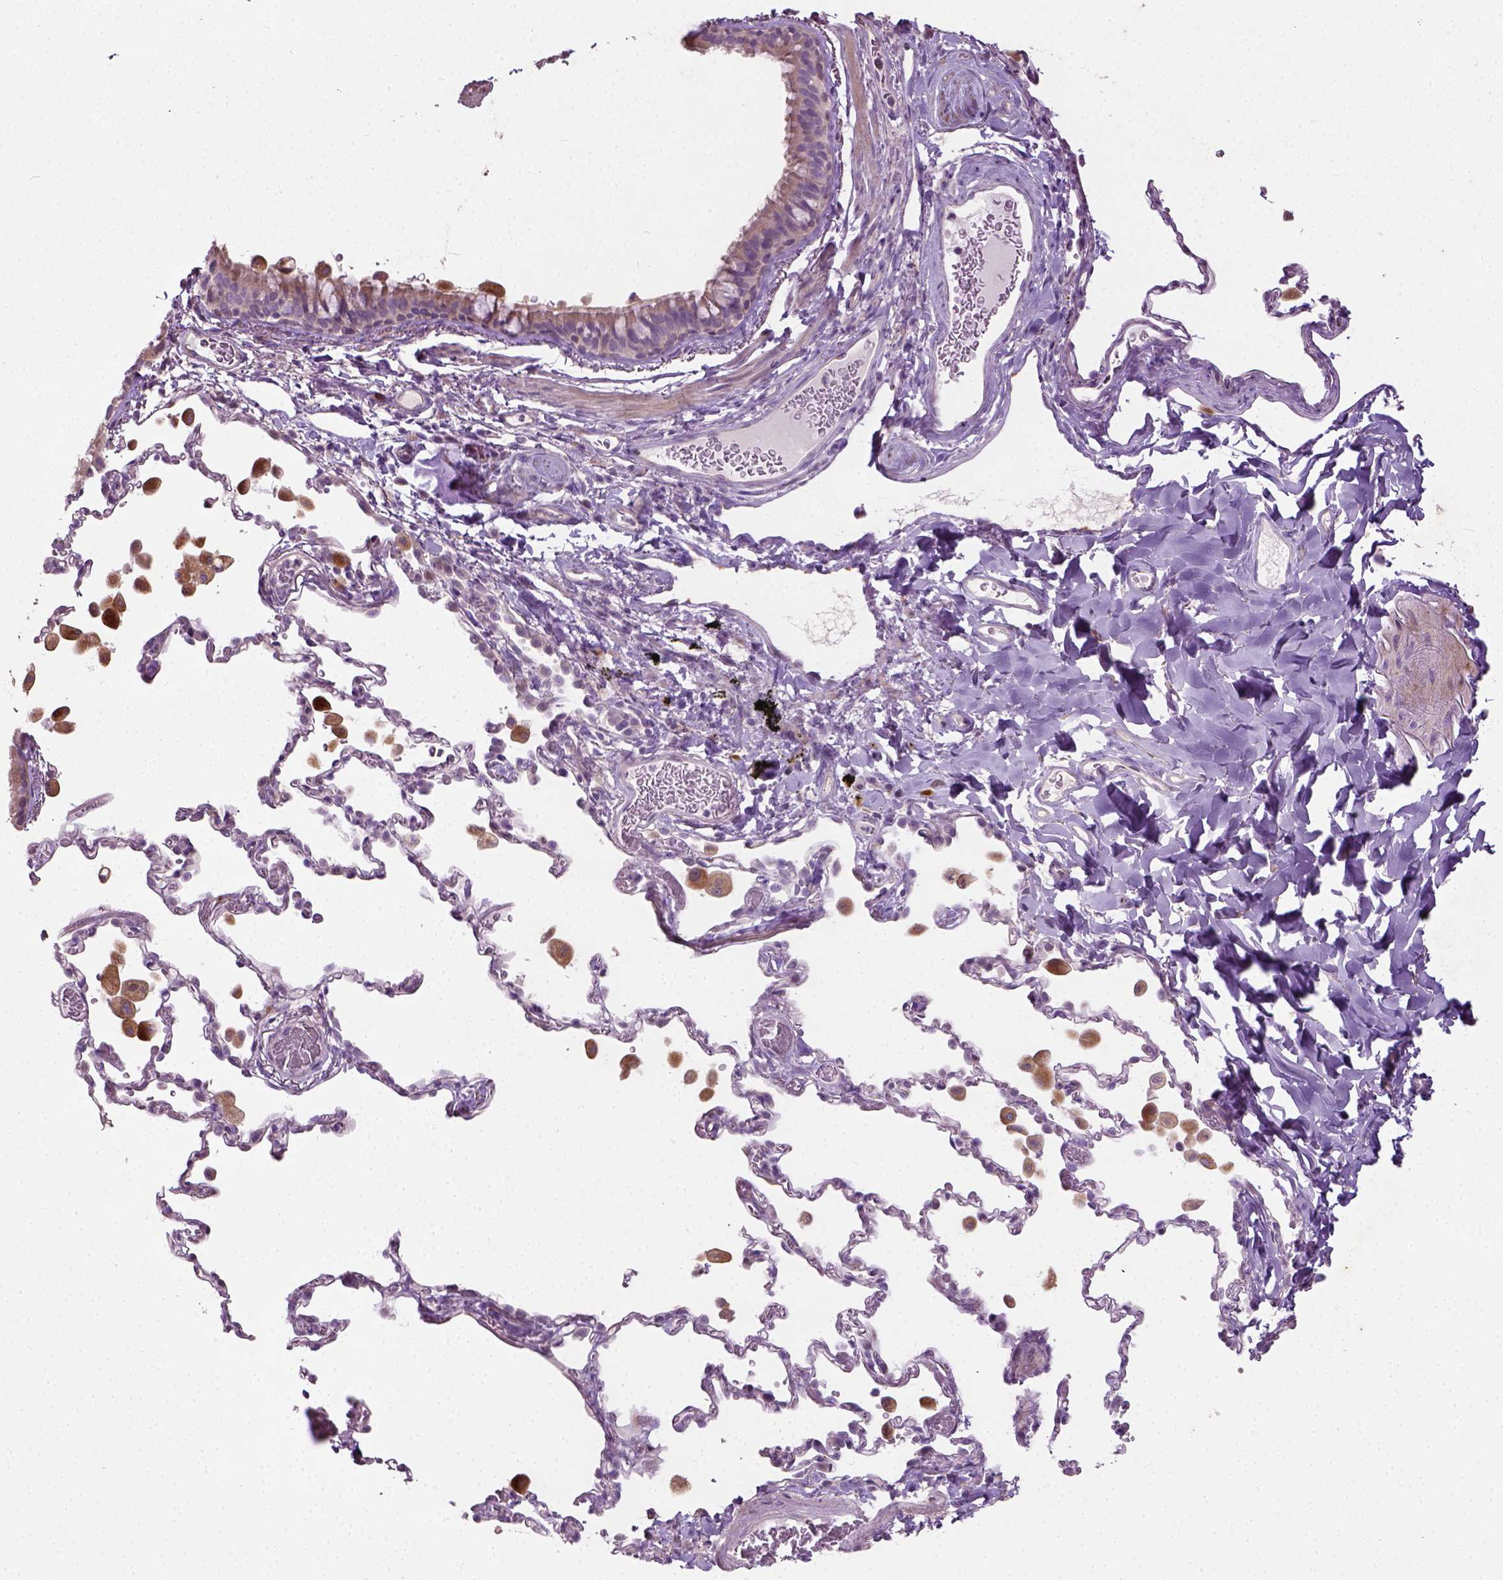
{"staining": {"intensity": "moderate", "quantity": "25%-75%", "location": "cytoplasmic/membranous"}, "tissue": "bronchus", "cell_type": "Respiratory epithelial cells", "image_type": "normal", "snomed": [{"axis": "morphology", "description": "Normal tissue, NOS"}, {"axis": "topography", "description": "Bronchus"}, {"axis": "topography", "description": "Lung"}], "caption": "DAB immunohistochemical staining of benign bronchus shows moderate cytoplasmic/membranous protein positivity in about 25%-75% of respiratory epithelial cells.", "gene": "PKP3", "patient": {"sex": "male", "age": 54}}